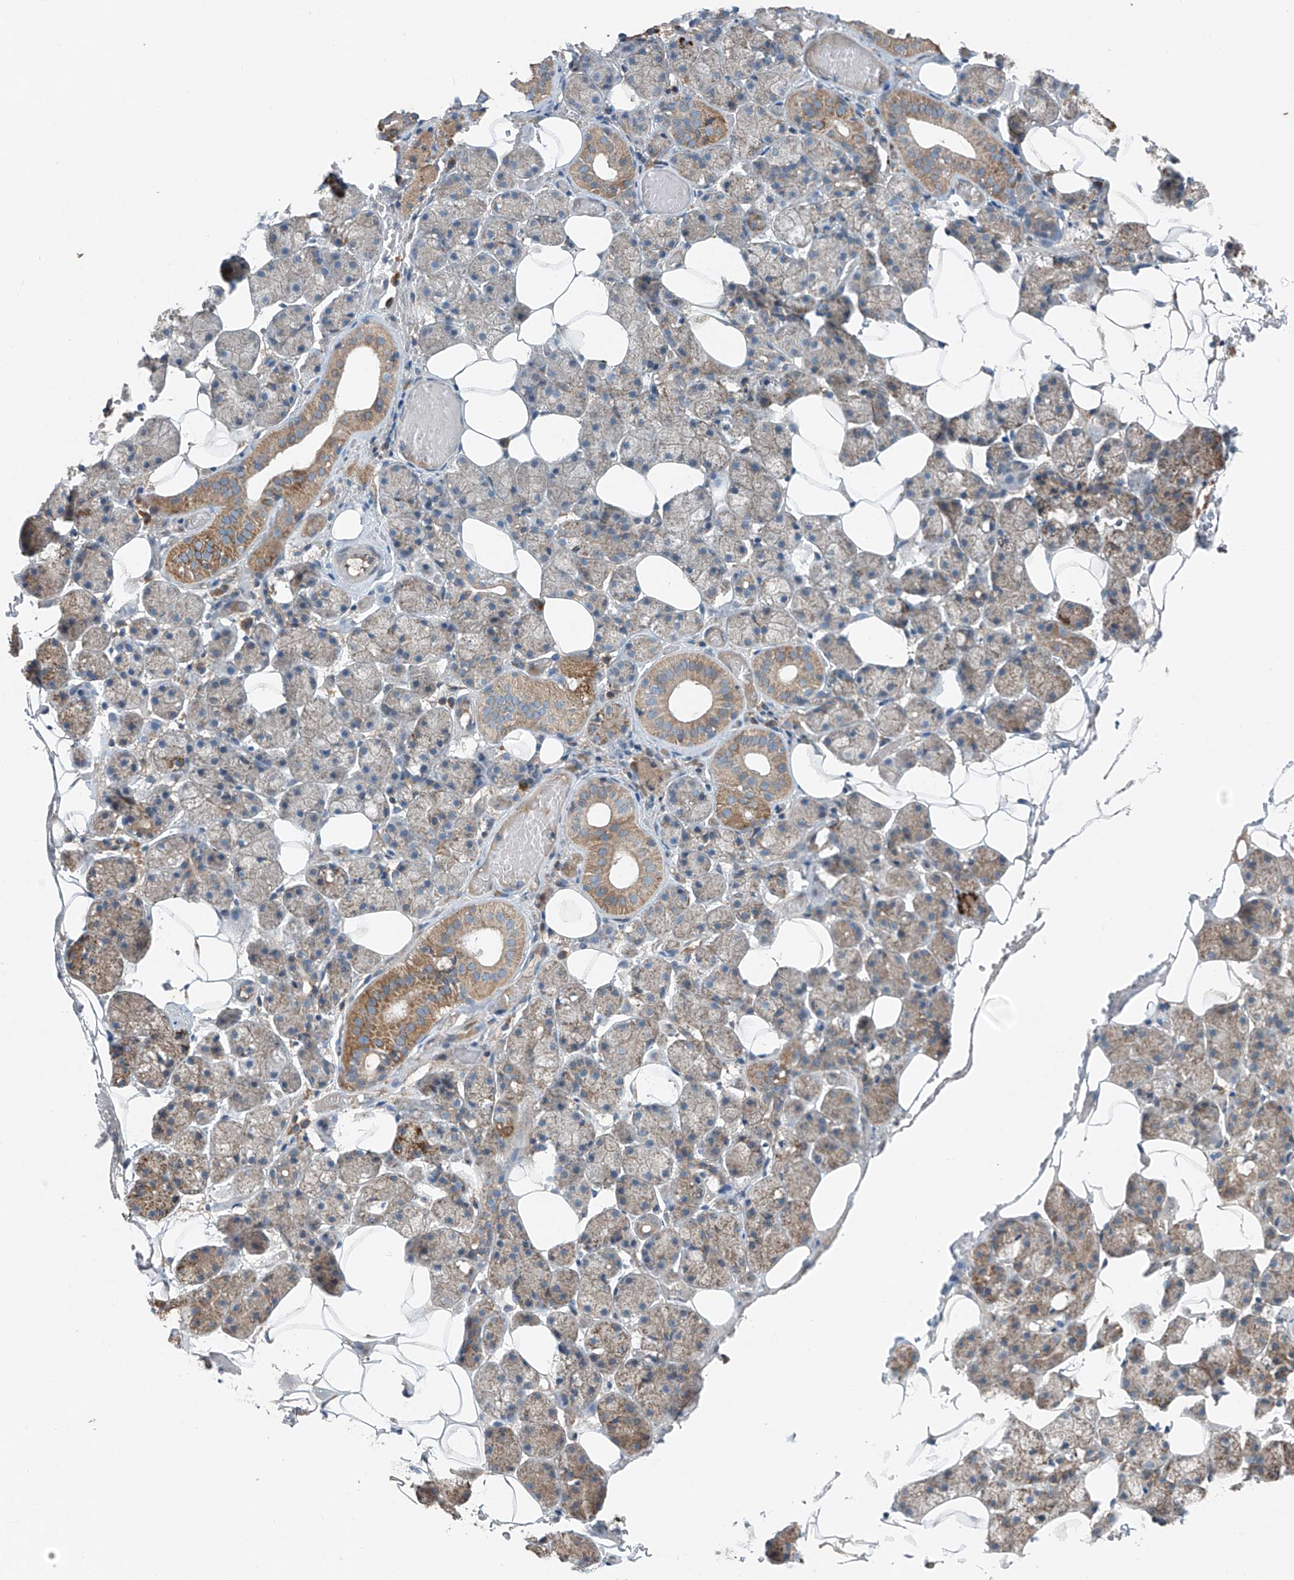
{"staining": {"intensity": "moderate", "quantity": "25%-75%", "location": "cytoplasmic/membranous"}, "tissue": "salivary gland", "cell_type": "Glandular cells", "image_type": "normal", "snomed": [{"axis": "morphology", "description": "Normal tissue, NOS"}, {"axis": "topography", "description": "Salivary gland"}], "caption": "Immunohistochemistry (DAB (3,3'-diaminobenzidine)) staining of normal salivary gland reveals moderate cytoplasmic/membranous protein expression in approximately 25%-75% of glandular cells.", "gene": "FOXRED2", "patient": {"sex": "female", "age": 33}}